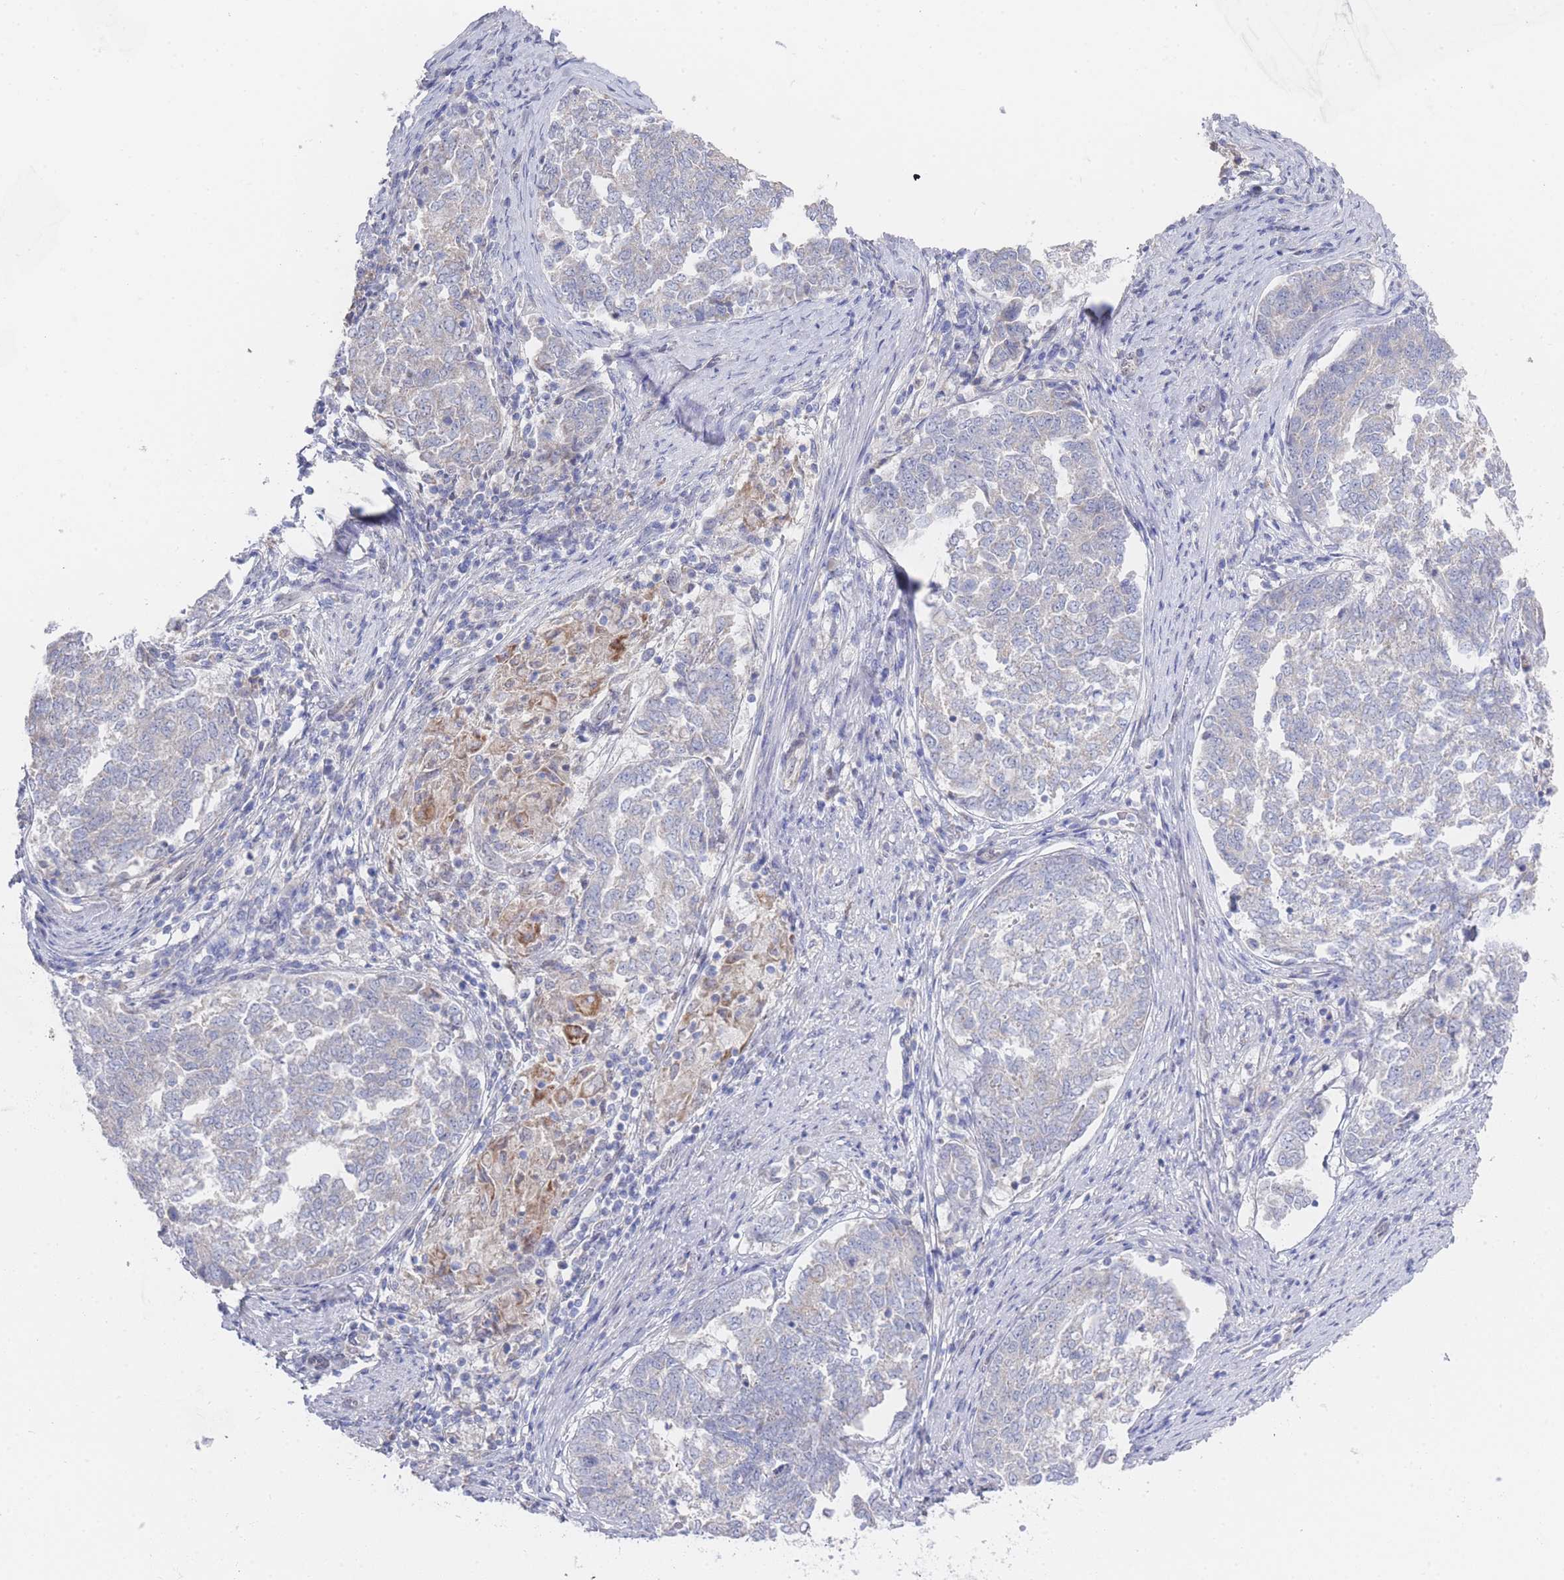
{"staining": {"intensity": "moderate", "quantity": "<25%", "location": "cytoplasmic/membranous"}, "tissue": "endometrial cancer", "cell_type": "Tumor cells", "image_type": "cancer", "snomed": [{"axis": "morphology", "description": "Adenocarcinoma, NOS"}, {"axis": "topography", "description": "Endometrium"}], "caption": "An IHC micrograph of tumor tissue is shown. Protein staining in brown labels moderate cytoplasmic/membranous positivity in endometrial cancer (adenocarcinoma) within tumor cells.", "gene": "ZNF142", "patient": {"sex": "female", "age": 80}}